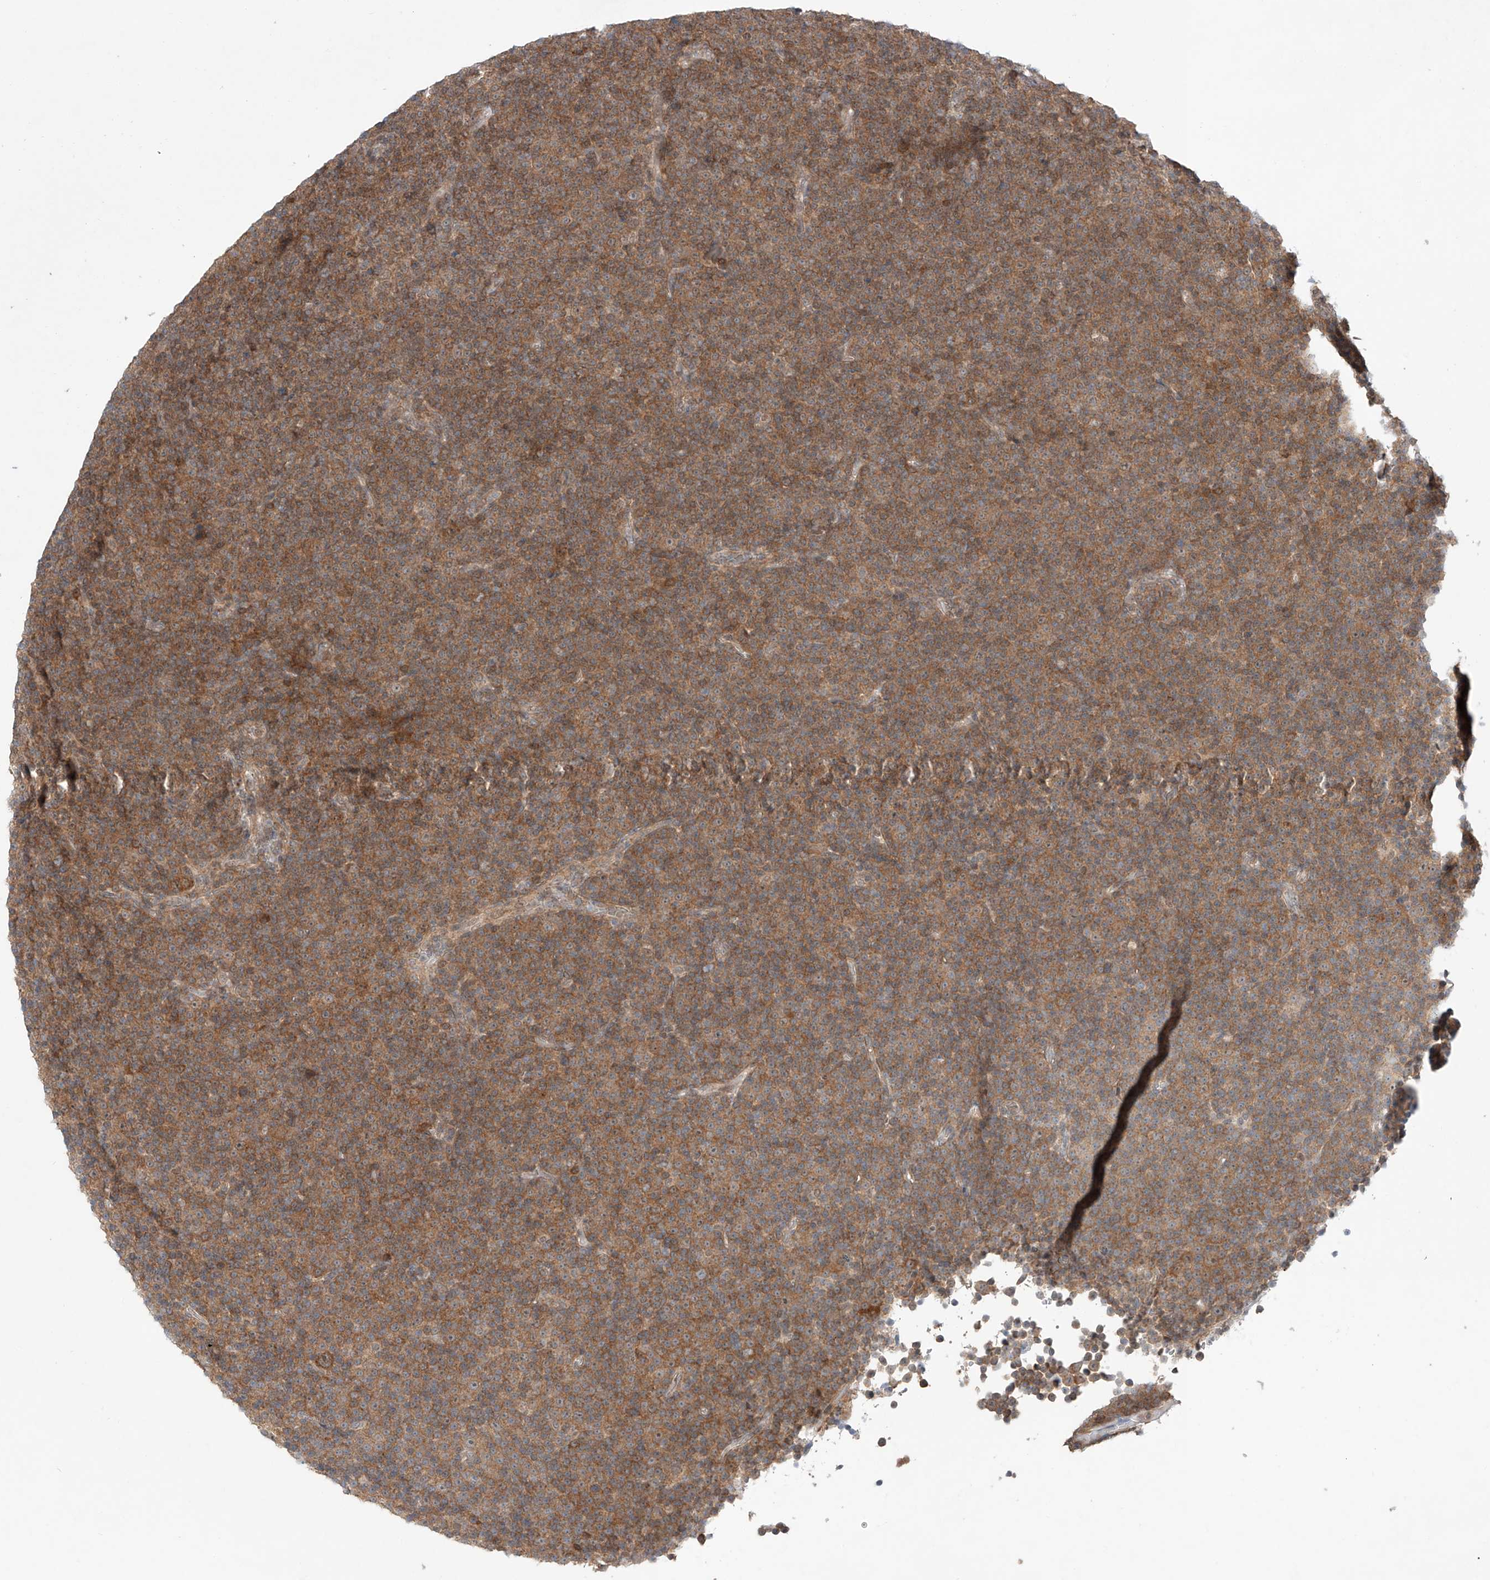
{"staining": {"intensity": "weak", "quantity": ">75%", "location": "cytoplasmic/membranous"}, "tissue": "lymphoma", "cell_type": "Tumor cells", "image_type": "cancer", "snomed": [{"axis": "morphology", "description": "Malignant lymphoma, non-Hodgkin's type, Low grade"}, {"axis": "topography", "description": "Lymph node"}], "caption": "Immunohistochemistry (IHC) micrograph of neoplastic tissue: lymphoma stained using immunohistochemistry displays low levels of weak protein expression localized specifically in the cytoplasmic/membranous of tumor cells, appearing as a cytoplasmic/membranous brown color.", "gene": "TSR2", "patient": {"sex": "female", "age": 67}}